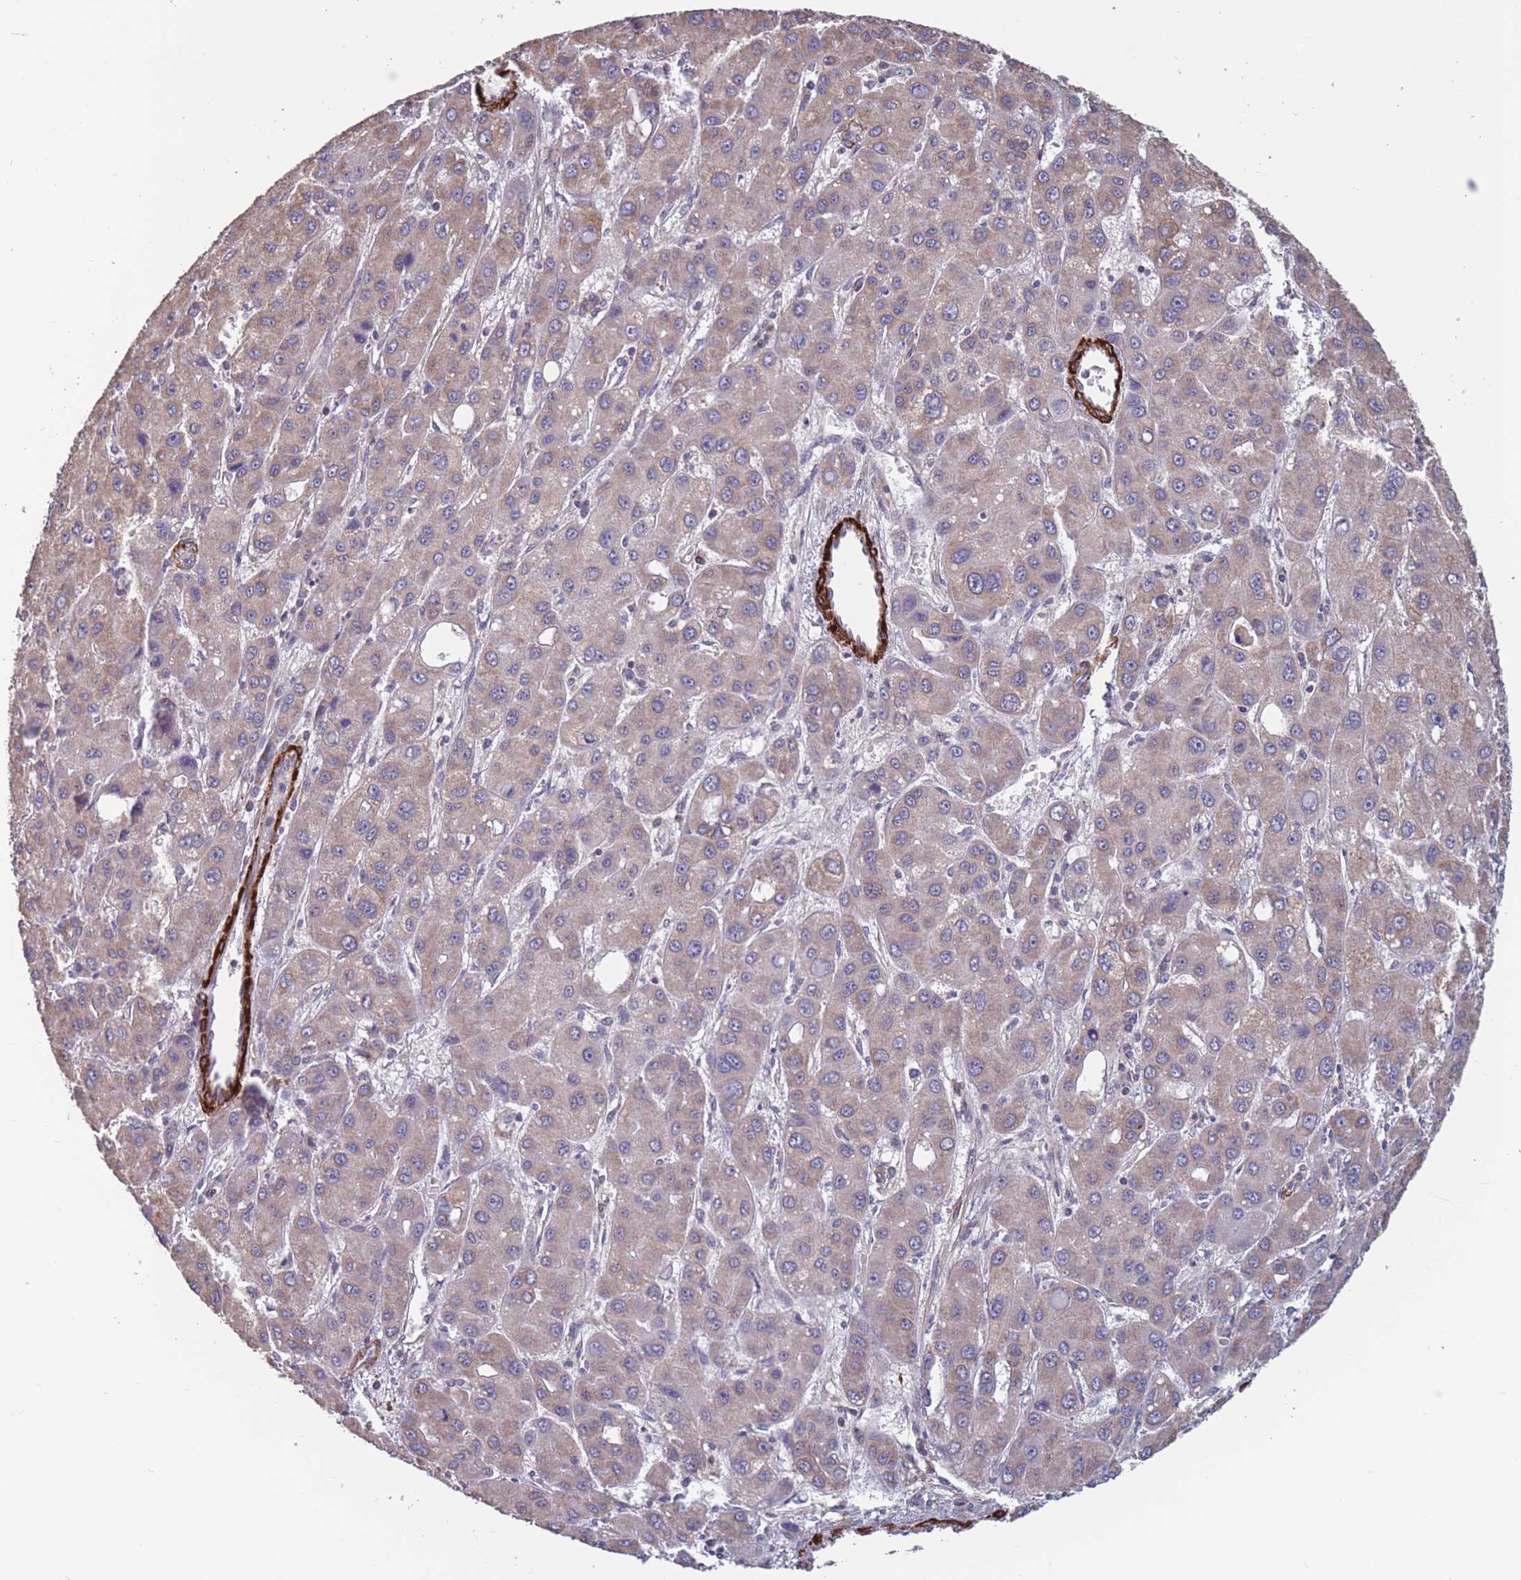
{"staining": {"intensity": "weak", "quantity": ">75%", "location": "cytoplasmic/membranous"}, "tissue": "liver cancer", "cell_type": "Tumor cells", "image_type": "cancer", "snomed": [{"axis": "morphology", "description": "Carcinoma, Hepatocellular, NOS"}, {"axis": "topography", "description": "Liver"}], "caption": "Liver cancer (hepatocellular carcinoma) stained for a protein (brown) exhibits weak cytoplasmic/membranous positive expression in about >75% of tumor cells.", "gene": "TOMM40L", "patient": {"sex": "male", "age": 55}}